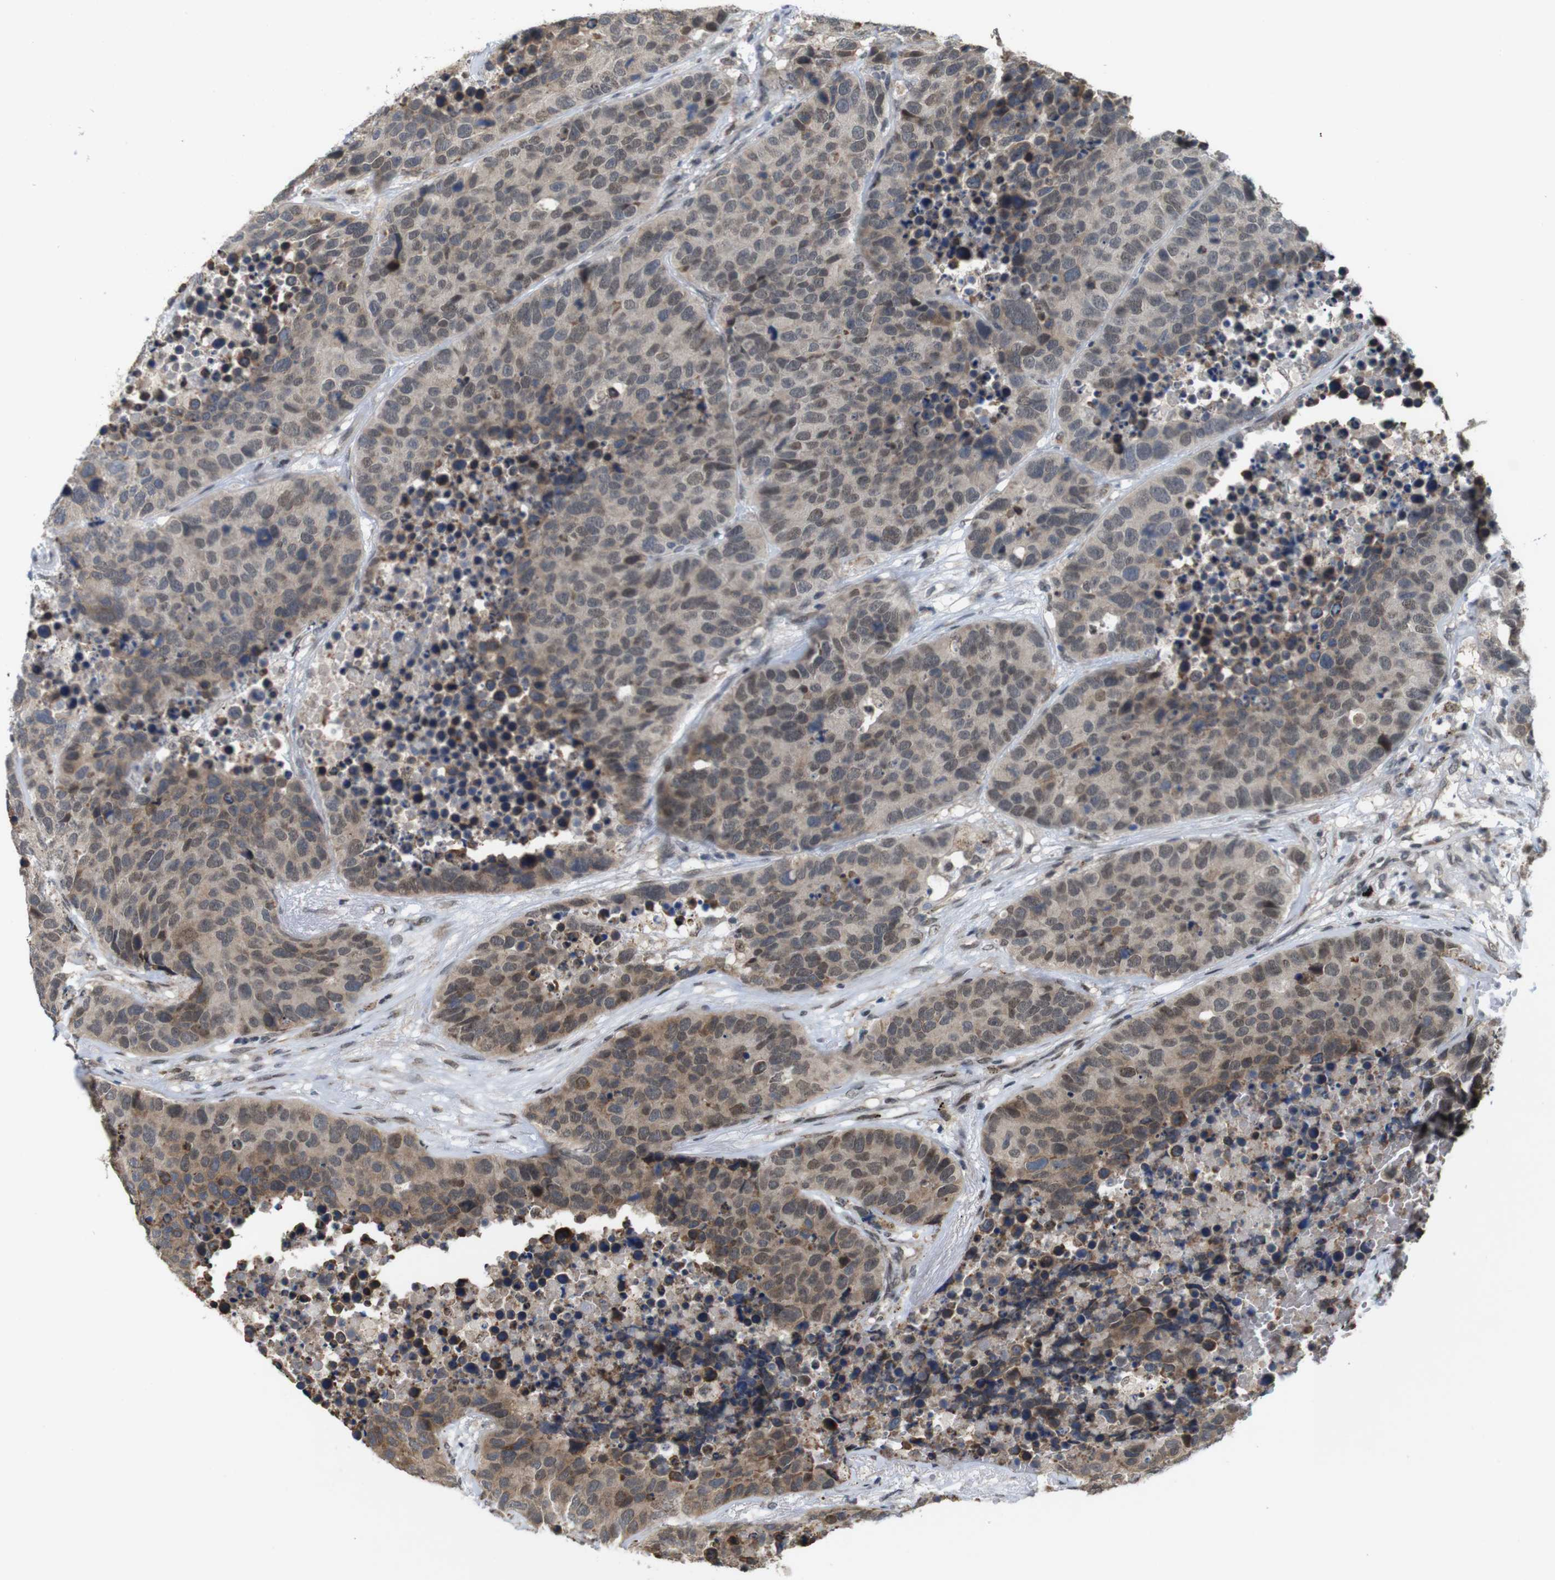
{"staining": {"intensity": "moderate", "quantity": ">75%", "location": "cytoplasmic/membranous,nuclear"}, "tissue": "carcinoid", "cell_type": "Tumor cells", "image_type": "cancer", "snomed": [{"axis": "morphology", "description": "Carcinoid, malignant, NOS"}, {"axis": "topography", "description": "Lung"}], "caption": "DAB (3,3'-diaminobenzidine) immunohistochemical staining of human malignant carcinoid displays moderate cytoplasmic/membranous and nuclear protein positivity in about >75% of tumor cells. (Stains: DAB (3,3'-diaminobenzidine) in brown, nuclei in blue, Microscopy: brightfield microscopy at high magnification).", "gene": "PNMA8A", "patient": {"sex": "male", "age": 60}}